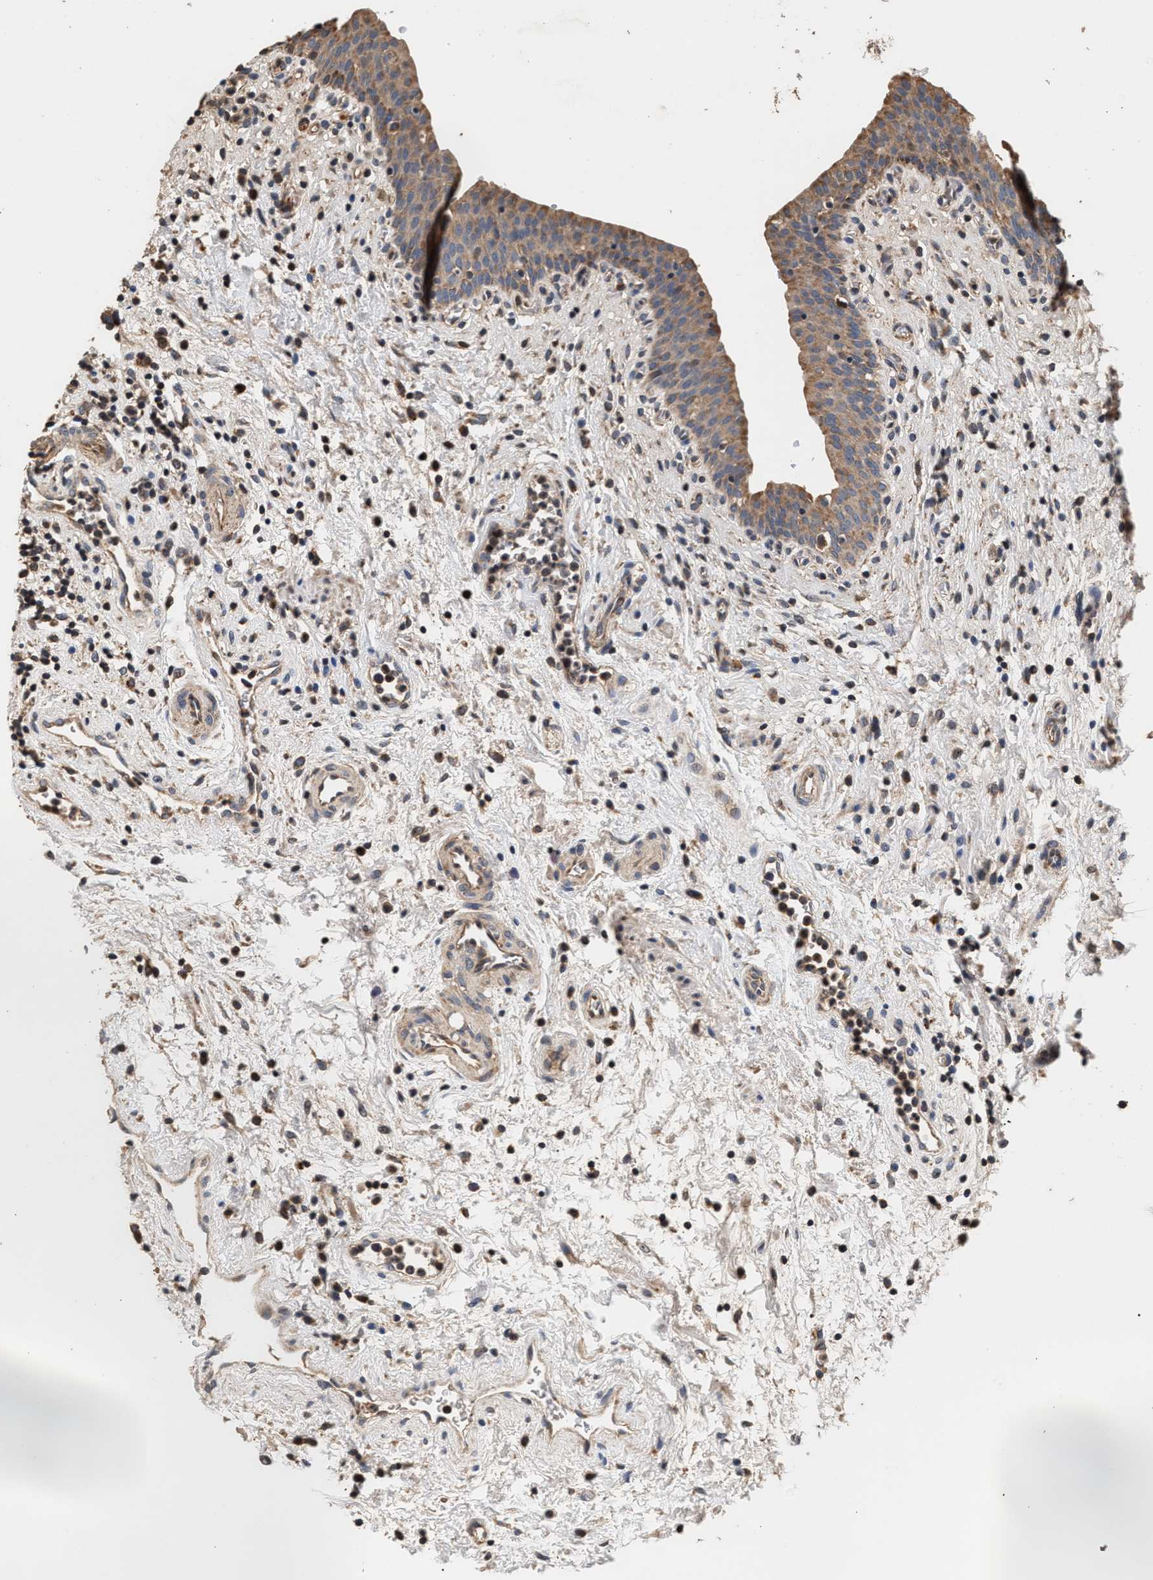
{"staining": {"intensity": "moderate", "quantity": ">75%", "location": "cytoplasmic/membranous"}, "tissue": "urinary bladder", "cell_type": "Urothelial cells", "image_type": "normal", "snomed": [{"axis": "morphology", "description": "Normal tissue, NOS"}, {"axis": "topography", "description": "Urinary bladder"}], "caption": "The photomicrograph exhibits staining of normal urinary bladder, revealing moderate cytoplasmic/membranous protein positivity (brown color) within urothelial cells. The staining was performed using DAB to visualize the protein expression in brown, while the nuclei were stained in blue with hematoxylin (Magnification: 20x).", "gene": "PTGR3", "patient": {"sex": "male", "age": 37}}